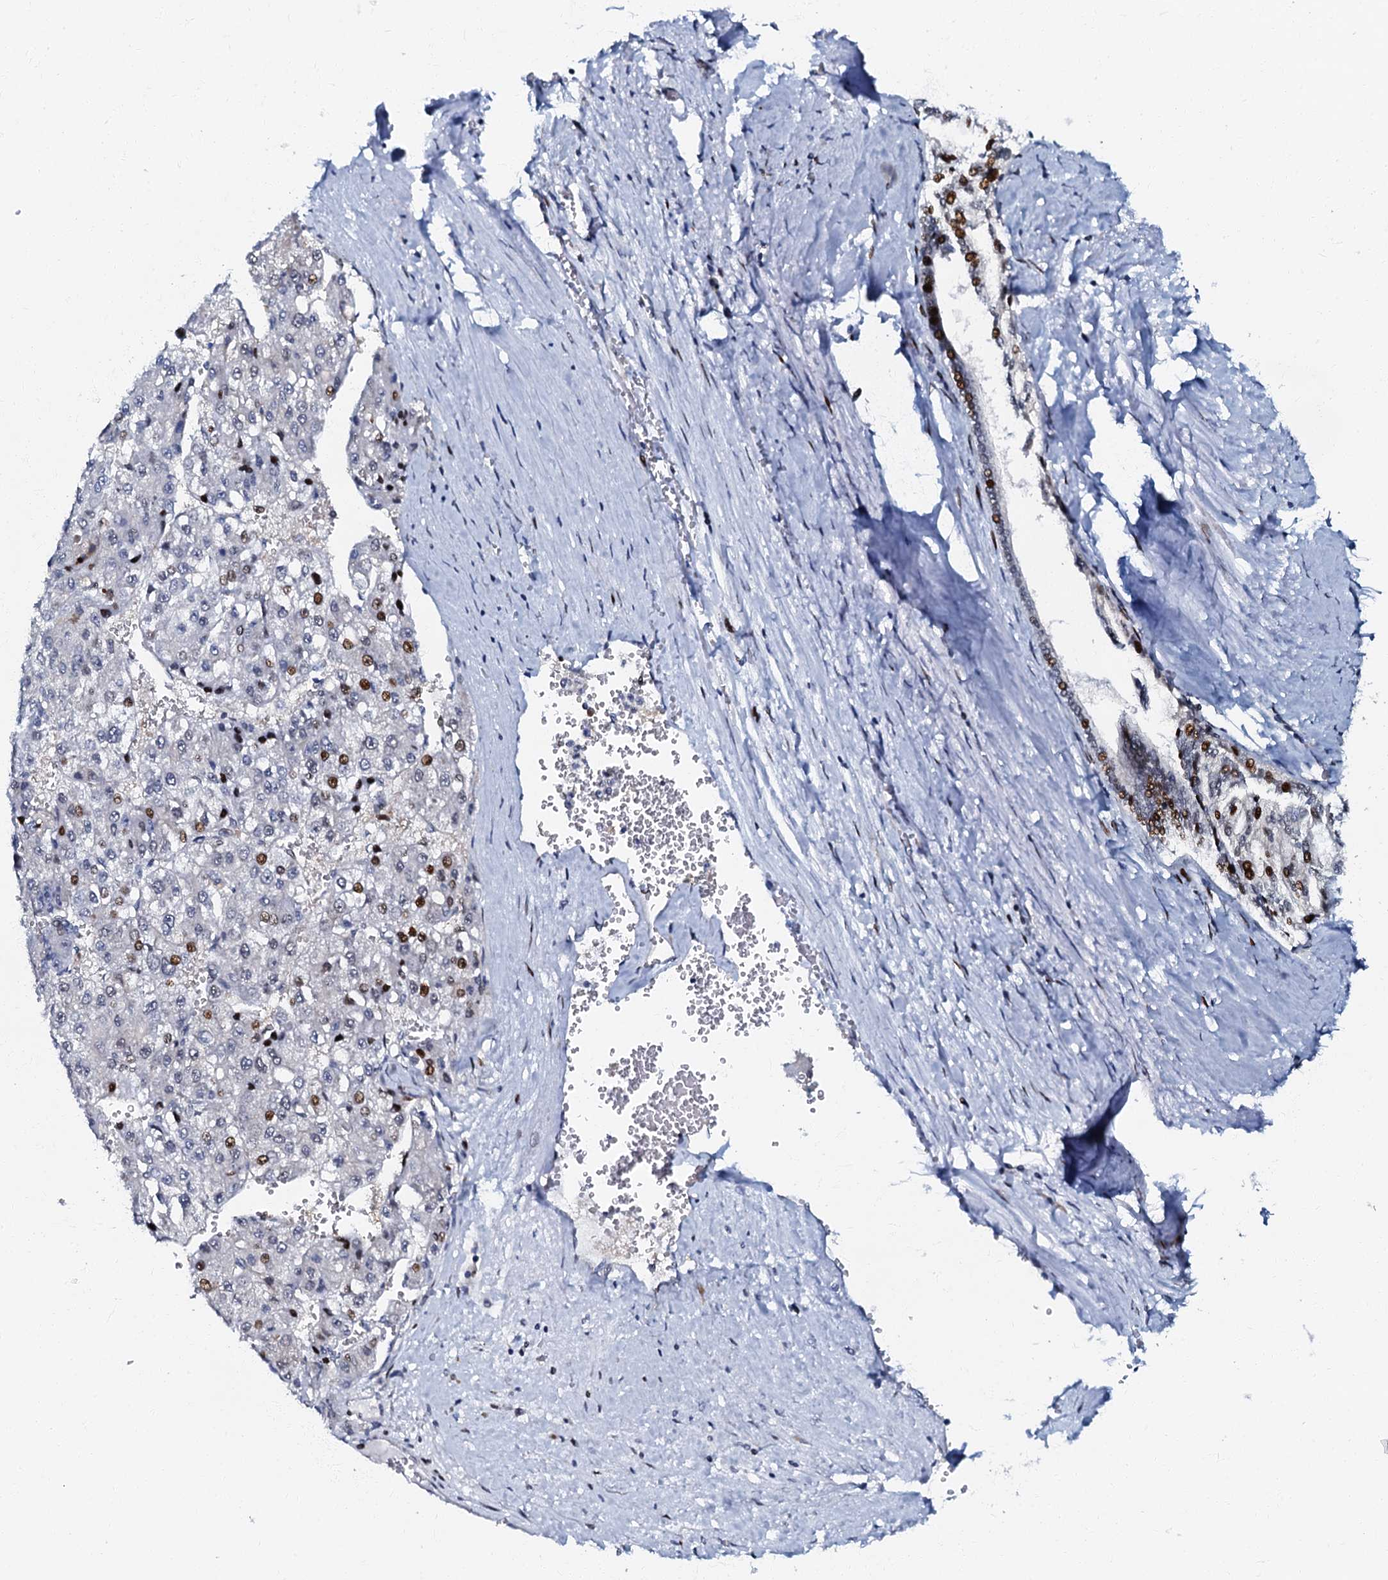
{"staining": {"intensity": "strong", "quantity": "<25%", "location": "nuclear"}, "tissue": "liver cancer", "cell_type": "Tumor cells", "image_type": "cancer", "snomed": [{"axis": "morphology", "description": "Carcinoma, Hepatocellular, NOS"}, {"axis": "topography", "description": "Liver"}], "caption": "DAB (3,3'-diaminobenzidine) immunohistochemical staining of liver cancer displays strong nuclear protein staining in about <25% of tumor cells.", "gene": "MFSD5", "patient": {"sex": "female", "age": 73}}